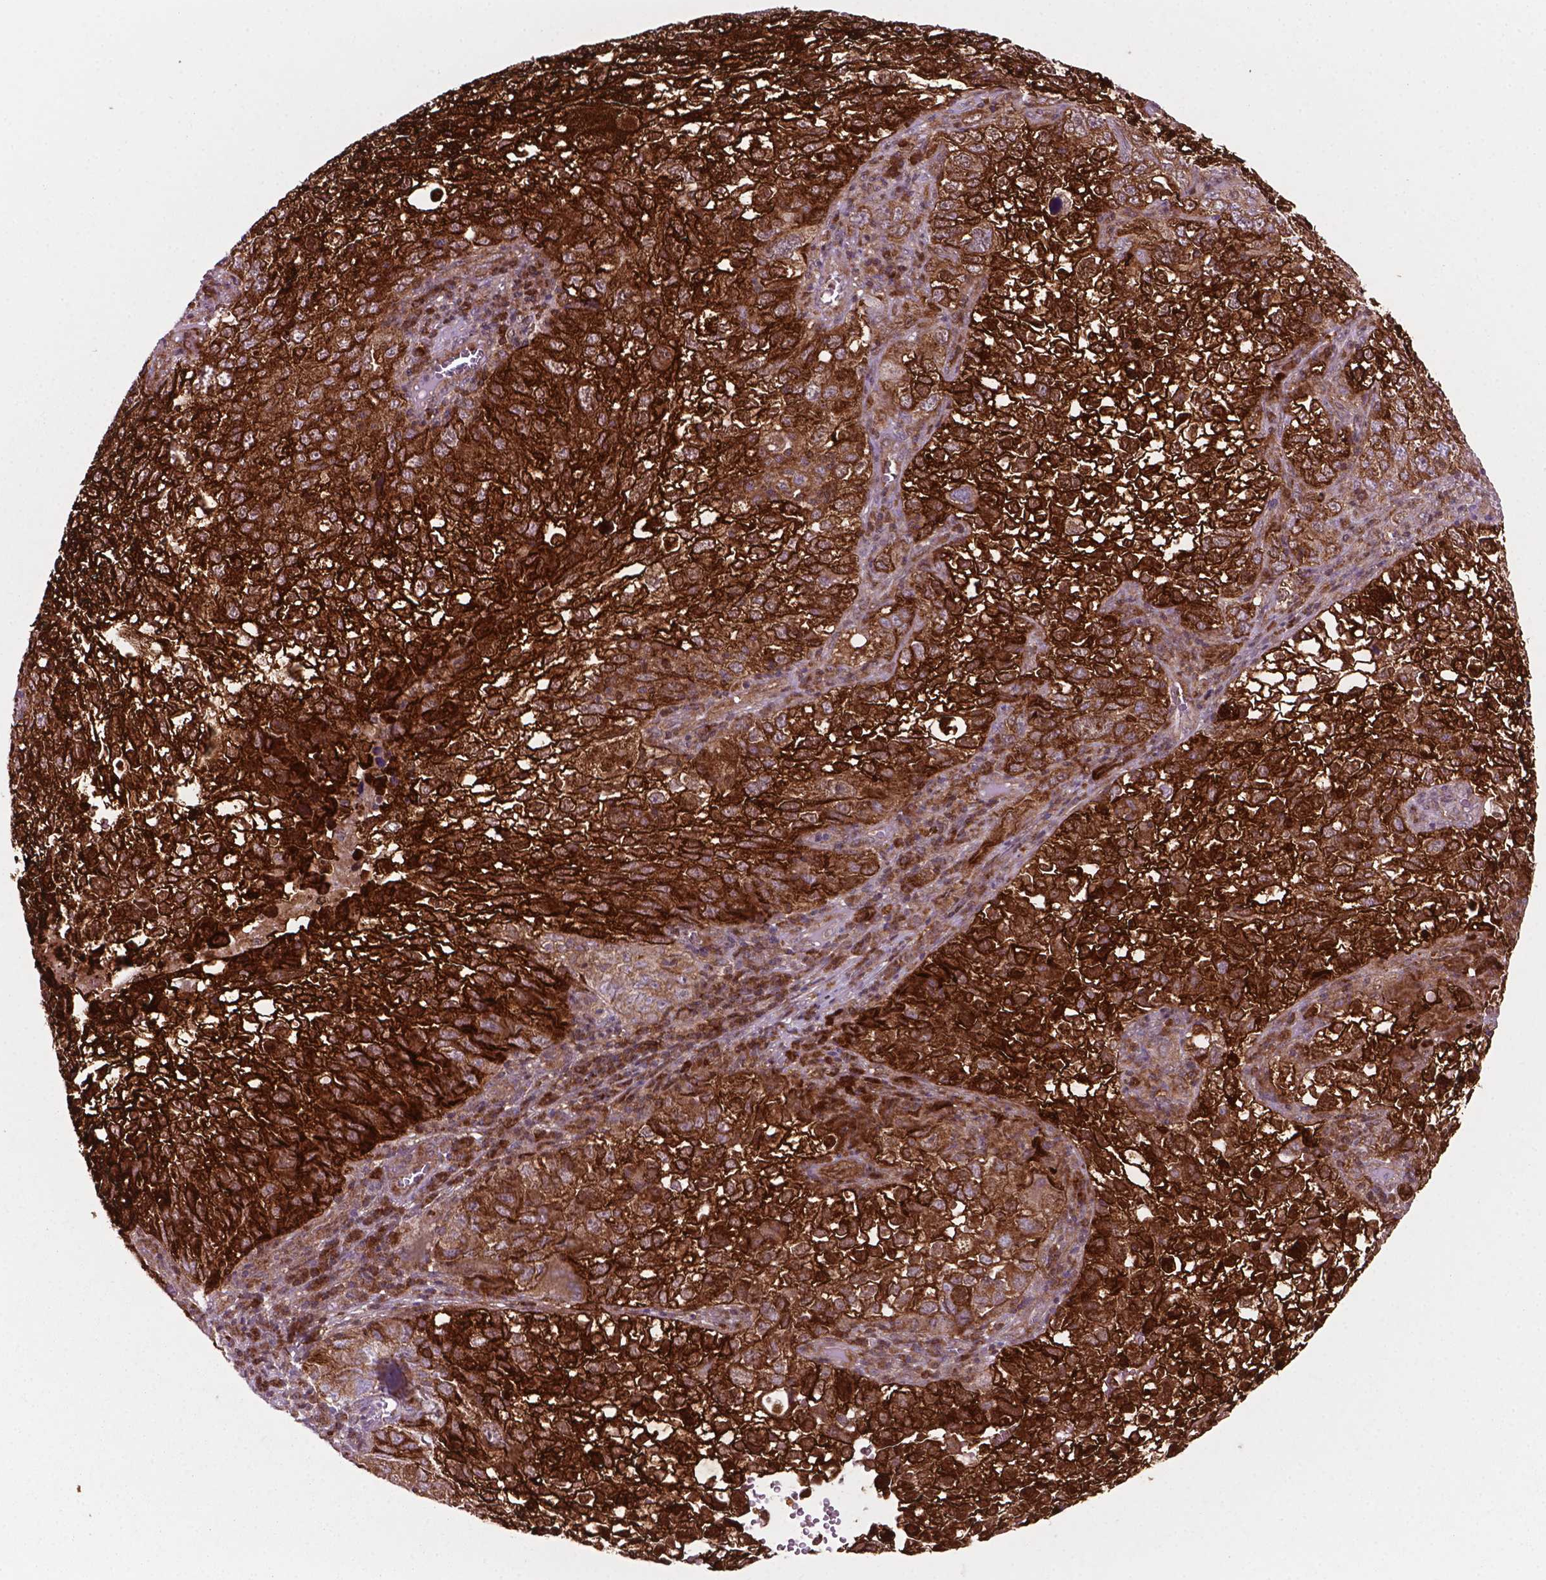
{"staining": {"intensity": "strong", "quantity": ">75%", "location": "cytoplasmic/membranous,nuclear"}, "tissue": "cervical cancer", "cell_type": "Tumor cells", "image_type": "cancer", "snomed": [{"axis": "morphology", "description": "Squamous cell carcinoma, NOS"}, {"axis": "topography", "description": "Cervix"}], "caption": "IHC (DAB) staining of cervical squamous cell carcinoma exhibits strong cytoplasmic/membranous and nuclear protein staining in about >75% of tumor cells.", "gene": "LDHA", "patient": {"sex": "female", "age": 55}}